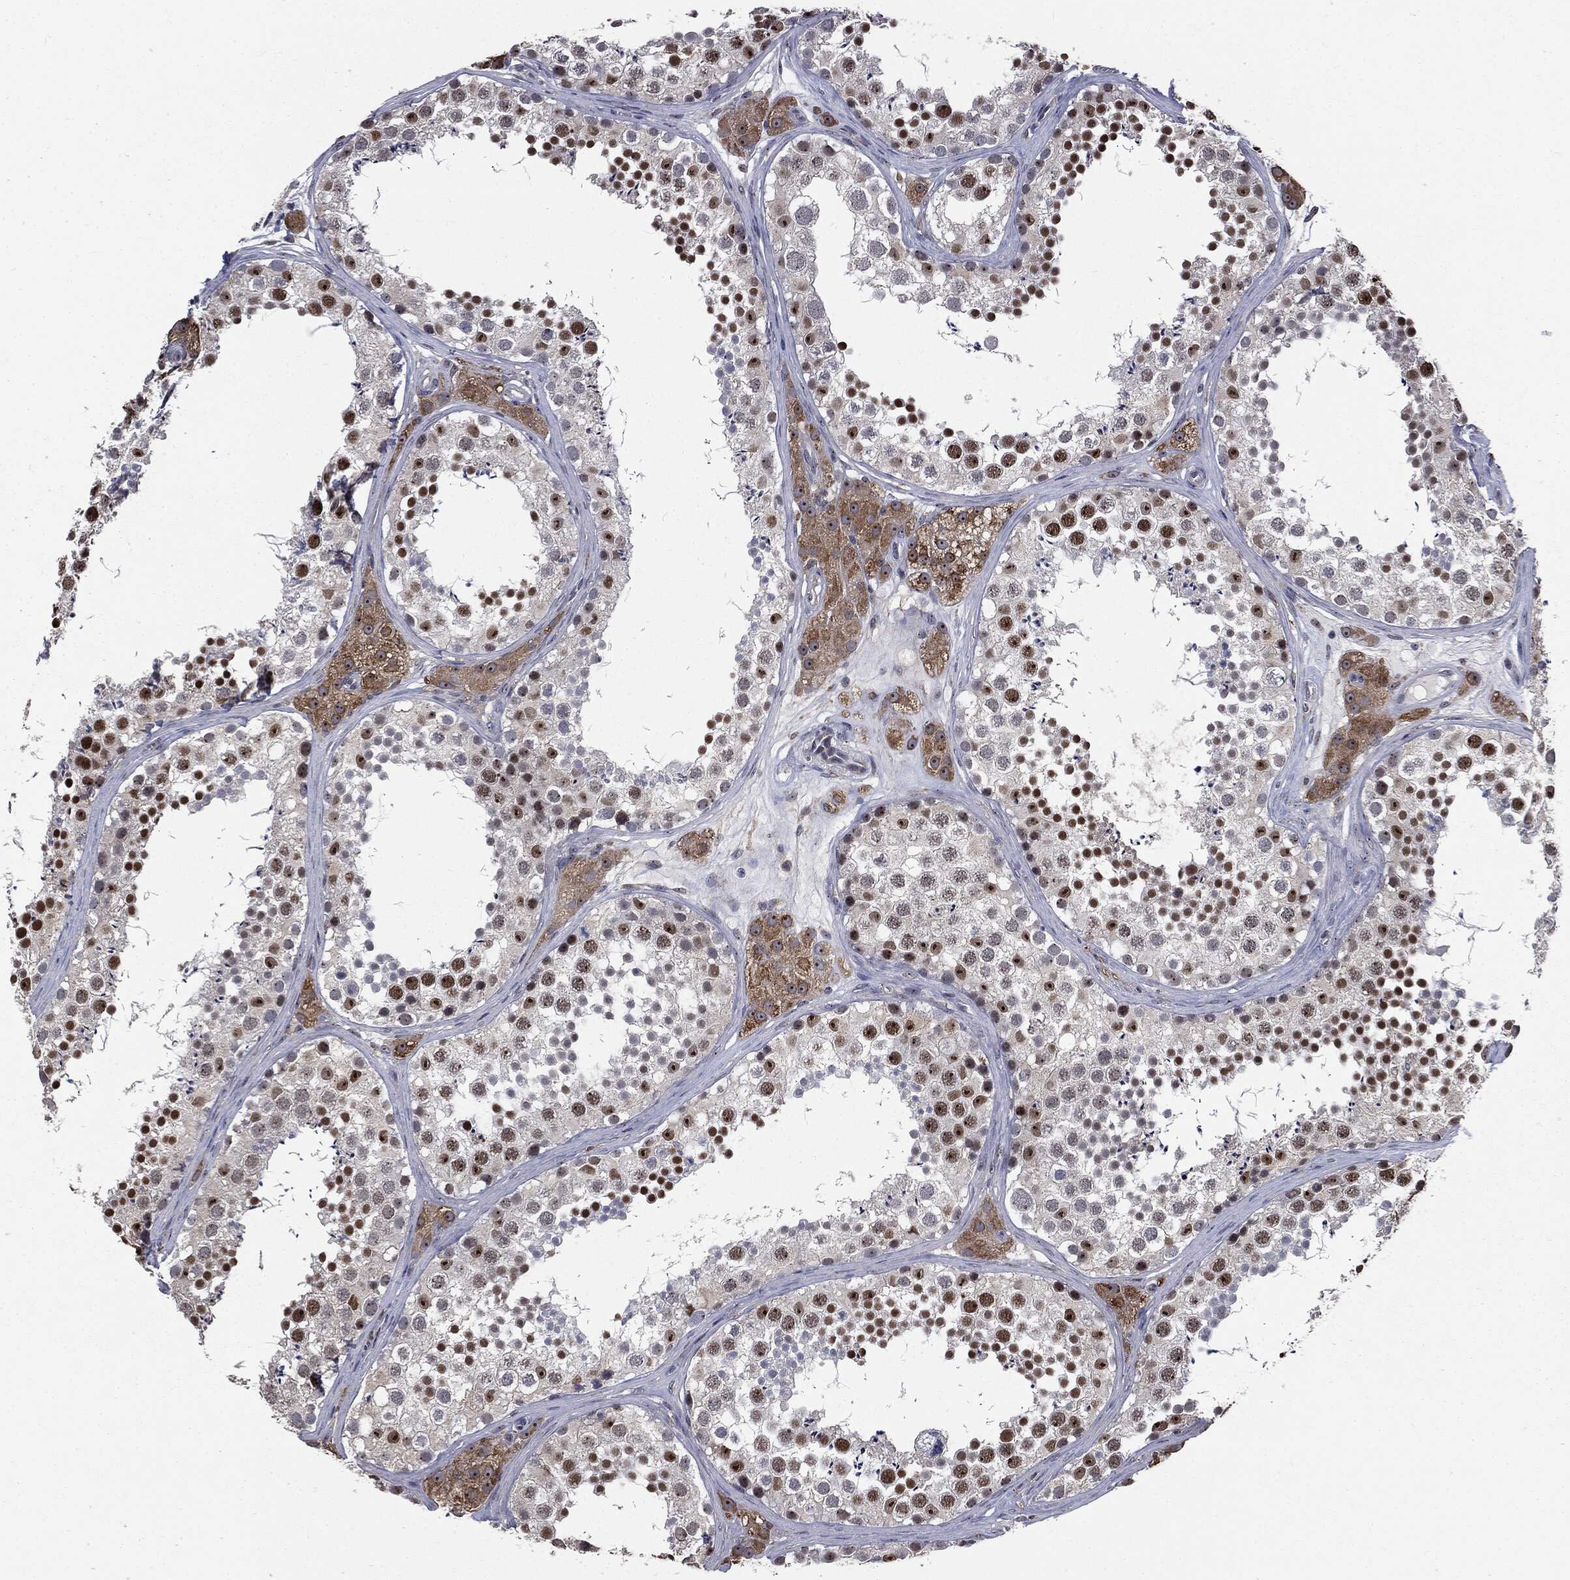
{"staining": {"intensity": "strong", "quantity": "<25%", "location": "nuclear"}, "tissue": "testis", "cell_type": "Cells in seminiferous ducts", "image_type": "normal", "snomed": [{"axis": "morphology", "description": "Normal tissue, NOS"}, {"axis": "topography", "description": "Testis"}], "caption": "Immunohistochemistry (IHC) photomicrograph of normal testis: human testis stained using IHC exhibits medium levels of strong protein expression localized specifically in the nuclear of cells in seminiferous ducts, appearing as a nuclear brown color.", "gene": "TRMT1L", "patient": {"sex": "male", "age": 41}}